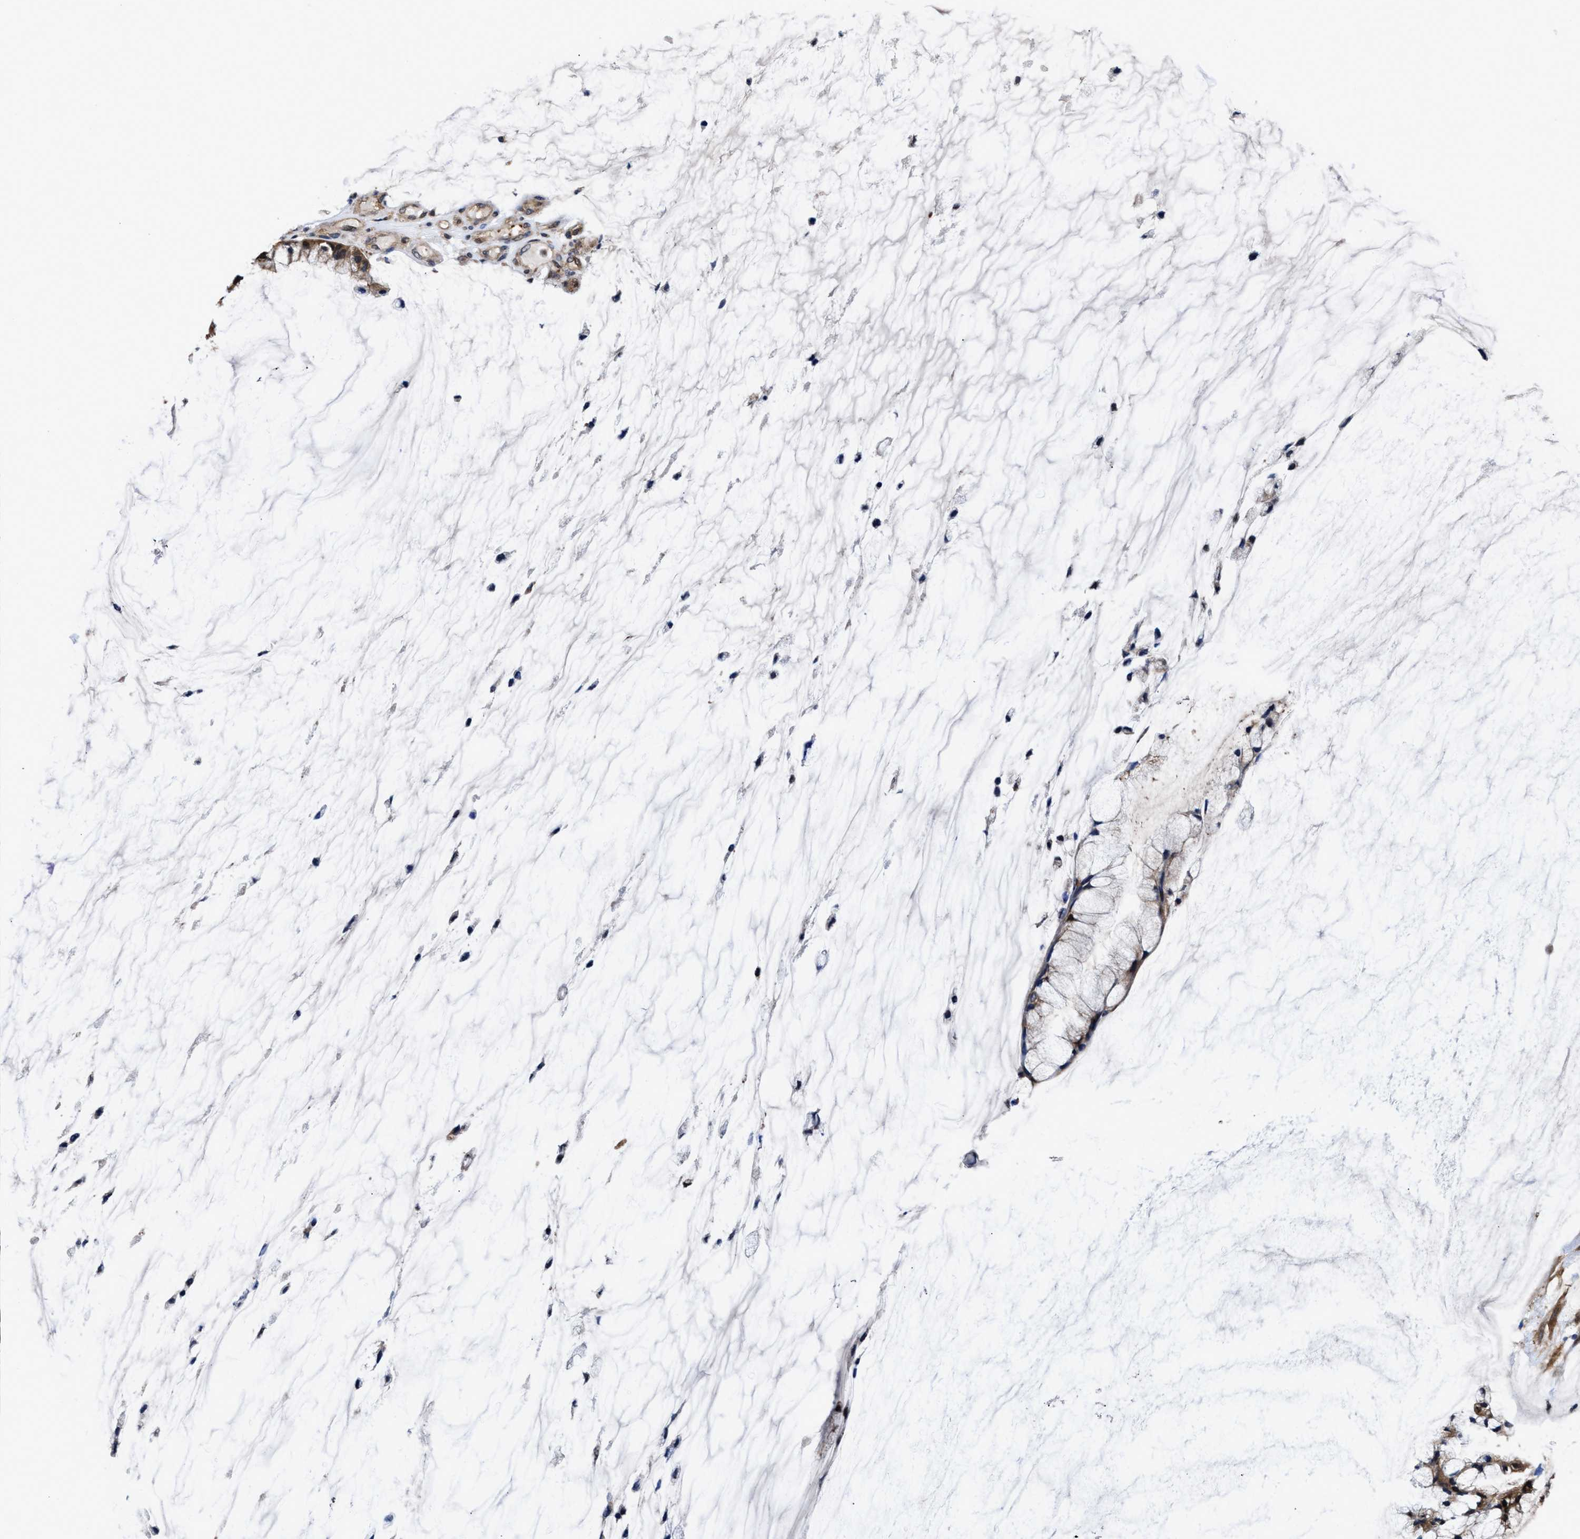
{"staining": {"intensity": "moderate", "quantity": ">75%", "location": "cytoplasmic/membranous,nuclear"}, "tissue": "ovarian cancer", "cell_type": "Tumor cells", "image_type": "cancer", "snomed": [{"axis": "morphology", "description": "Cystadenocarcinoma, mucinous, NOS"}, {"axis": "topography", "description": "Ovary"}], "caption": "A micrograph of ovarian cancer (mucinous cystadenocarcinoma) stained for a protein demonstrates moderate cytoplasmic/membranous and nuclear brown staining in tumor cells. Using DAB (brown) and hematoxylin (blue) stains, captured at high magnification using brightfield microscopy.", "gene": "ACLY", "patient": {"sex": "female", "age": 39}}